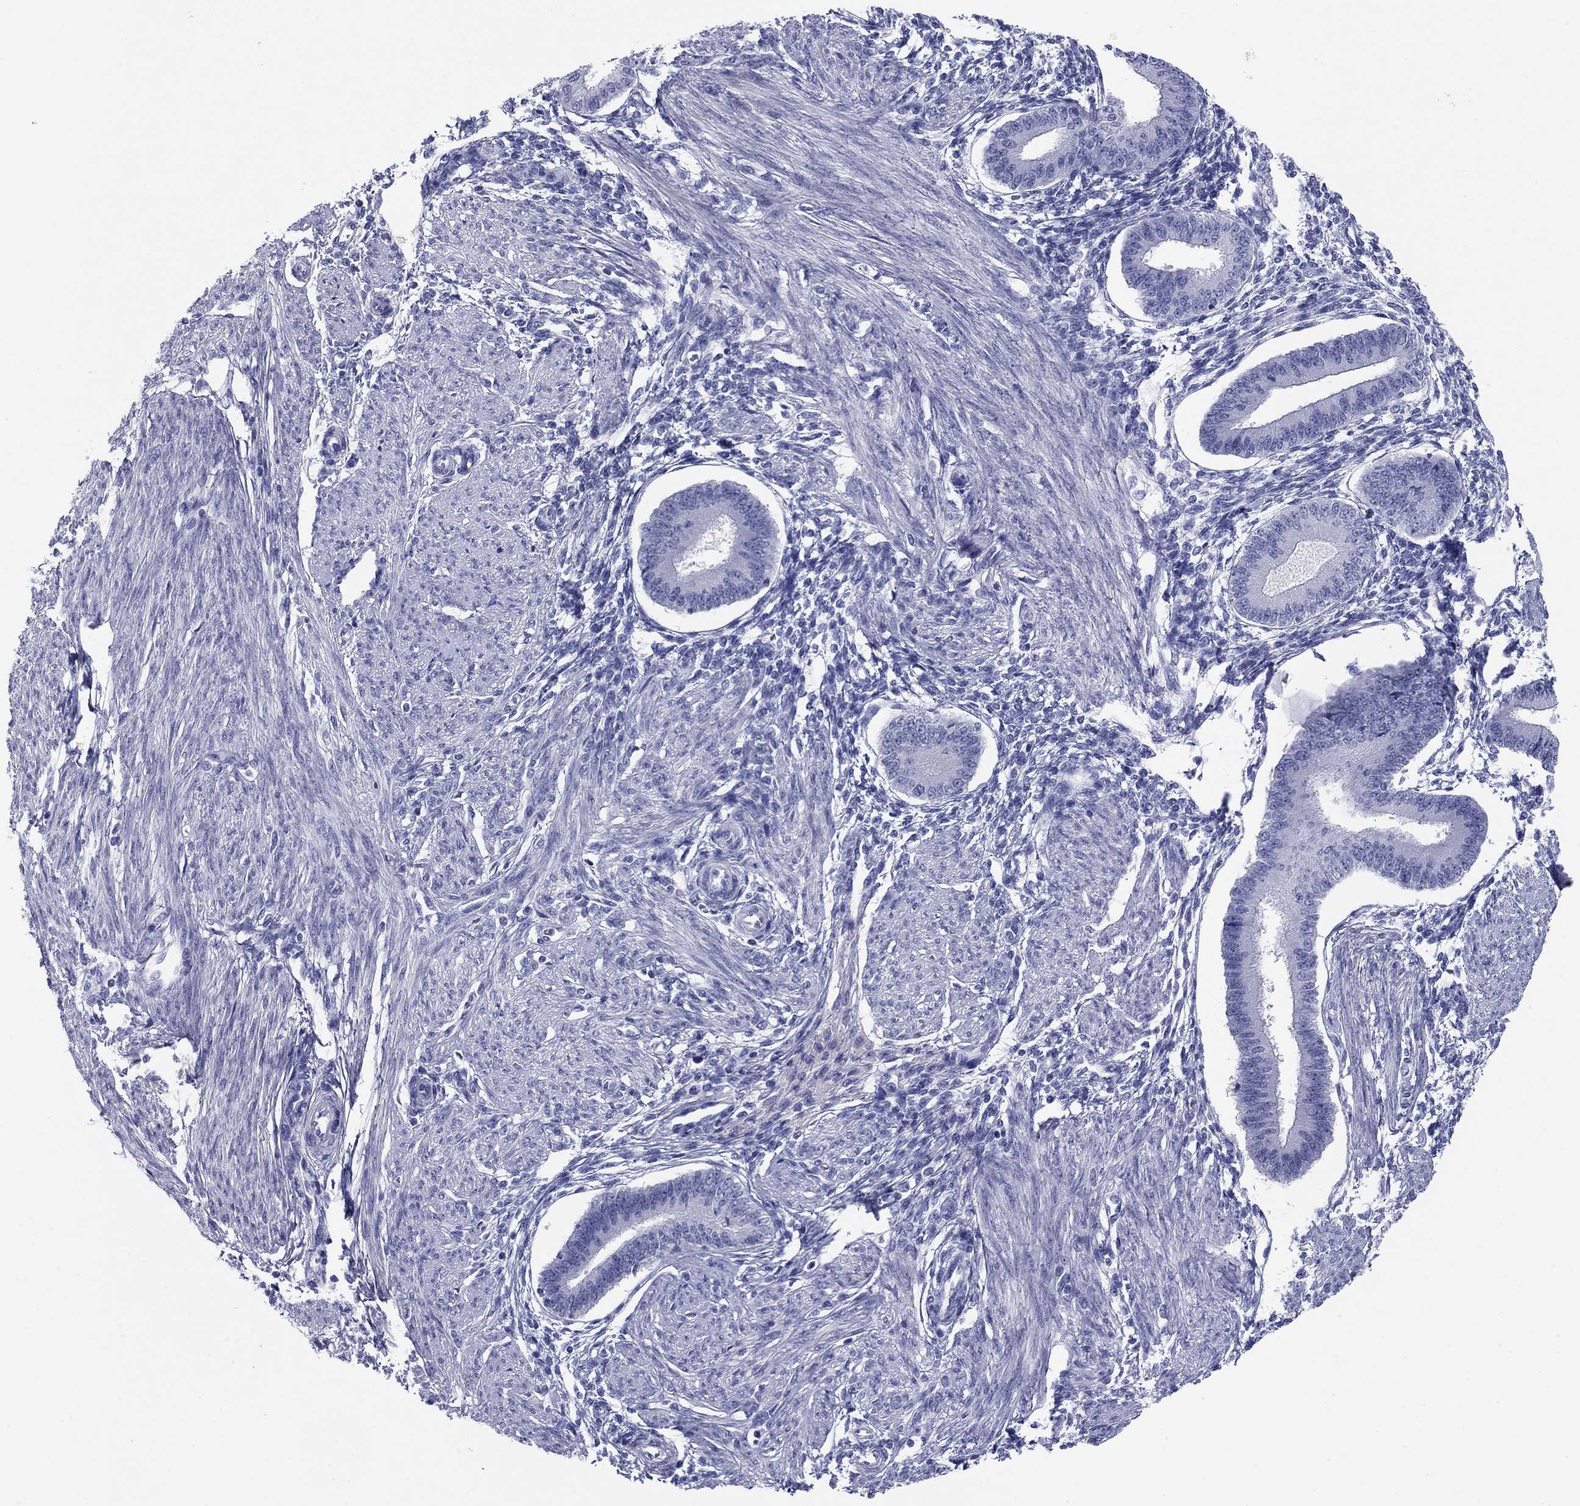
{"staining": {"intensity": "negative", "quantity": "none", "location": "none"}, "tissue": "endometrium", "cell_type": "Cells in endometrial stroma", "image_type": "normal", "snomed": [{"axis": "morphology", "description": "Normal tissue, NOS"}, {"axis": "topography", "description": "Endometrium"}], "caption": "IHC of unremarkable human endometrium reveals no expression in cells in endometrial stroma. (DAB (3,3'-diaminobenzidine) immunohistochemistry (IHC), high magnification).", "gene": "KCNH1", "patient": {"sex": "female", "age": 39}}